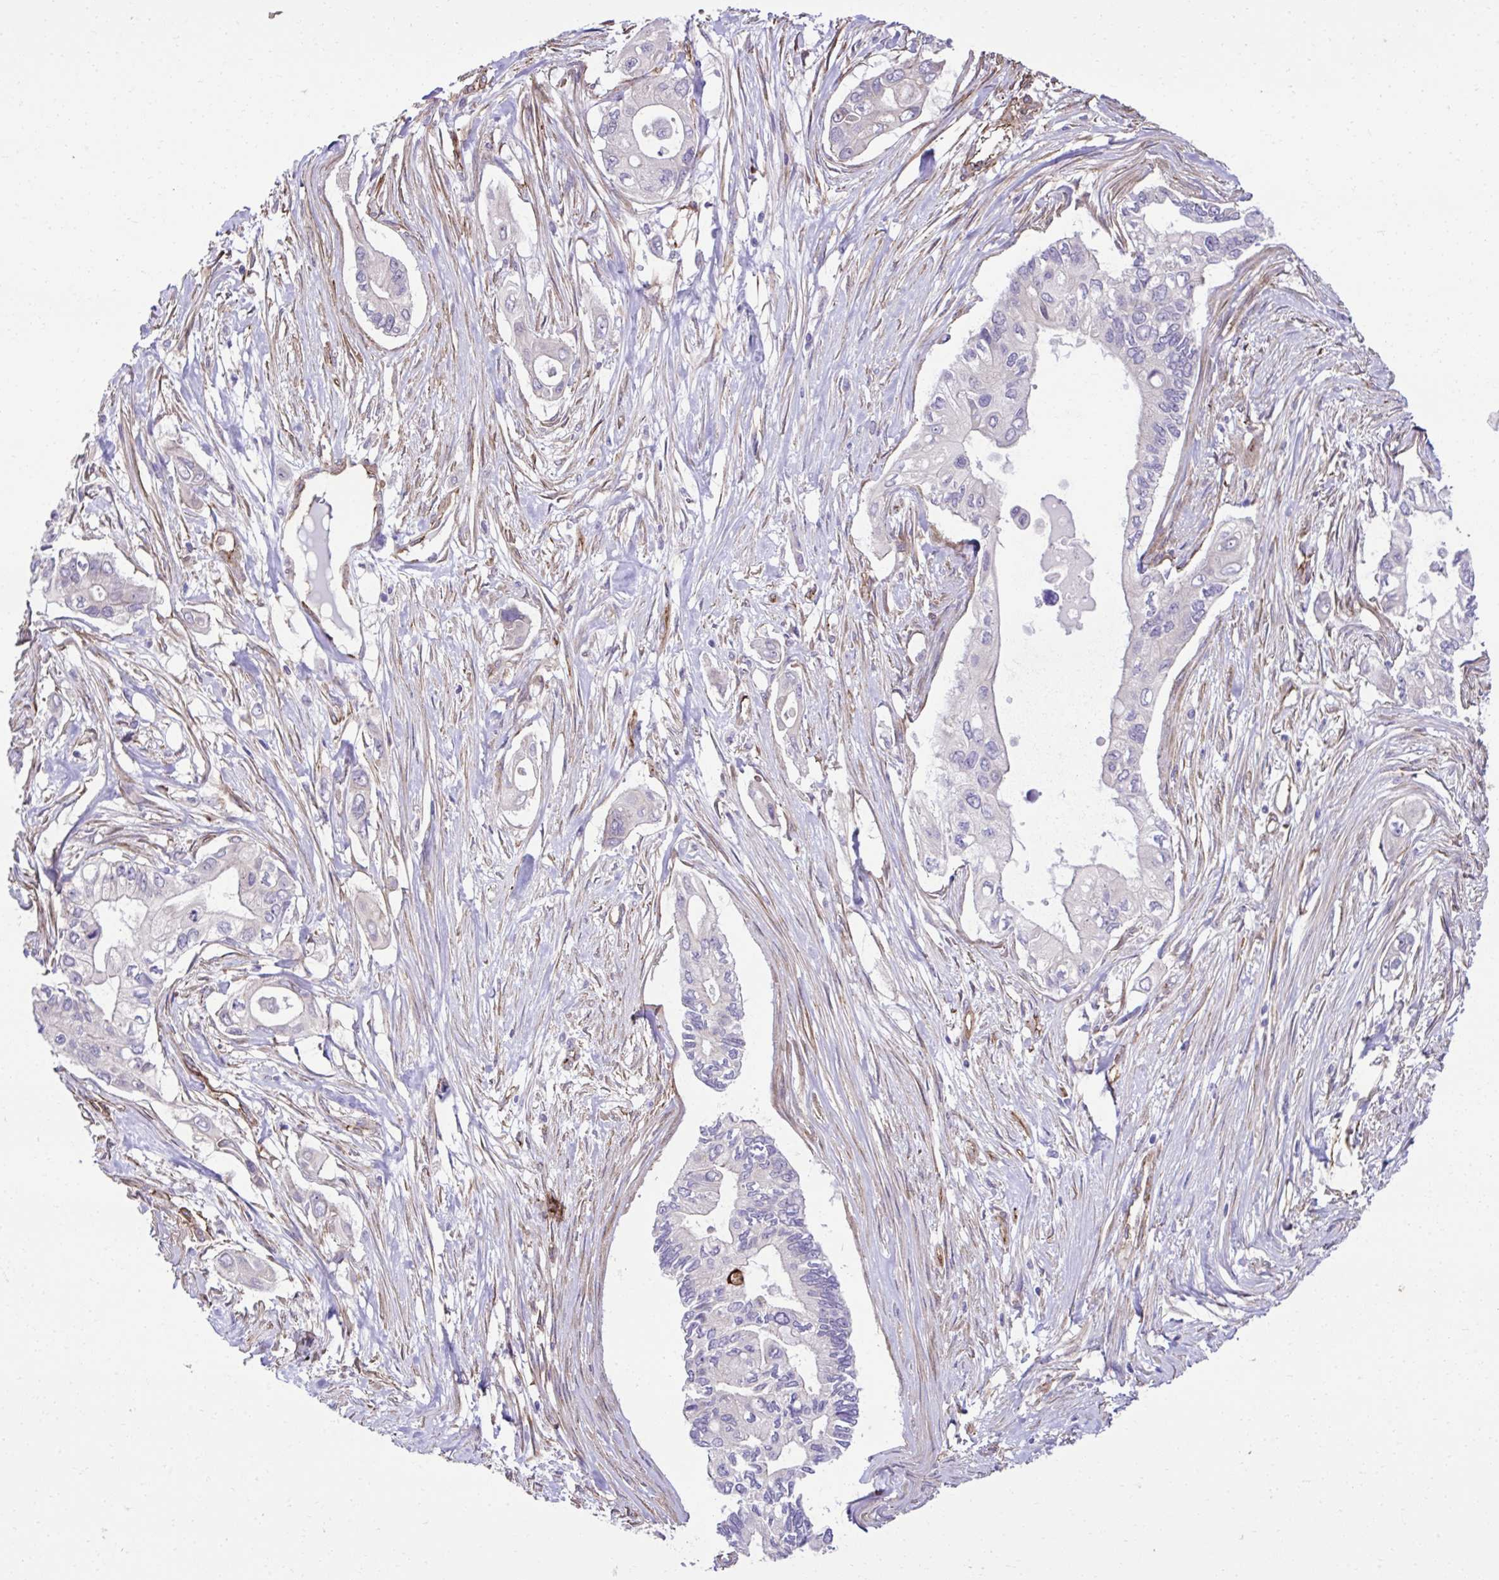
{"staining": {"intensity": "negative", "quantity": "none", "location": "none"}, "tissue": "pancreatic cancer", "cell_type": "Tumor cells", "image_type": "cancer", "snomed": [{"axis": "morphology", "description": "Adenocarcinoma, NOS"}, {"axis": "topography", "description": "Pancreas"}], "caption": "An immunohistochemistry (IHC) image of adenocarcinoma (pancreatic) is shown. There is no staining in tumor cells of adenocarcinoma (pancreatic). (DAB immunohistochemistry (IHC), high magnification).", "gene": "TRIM52", "patient": {"sex": "female", "age": 63}}